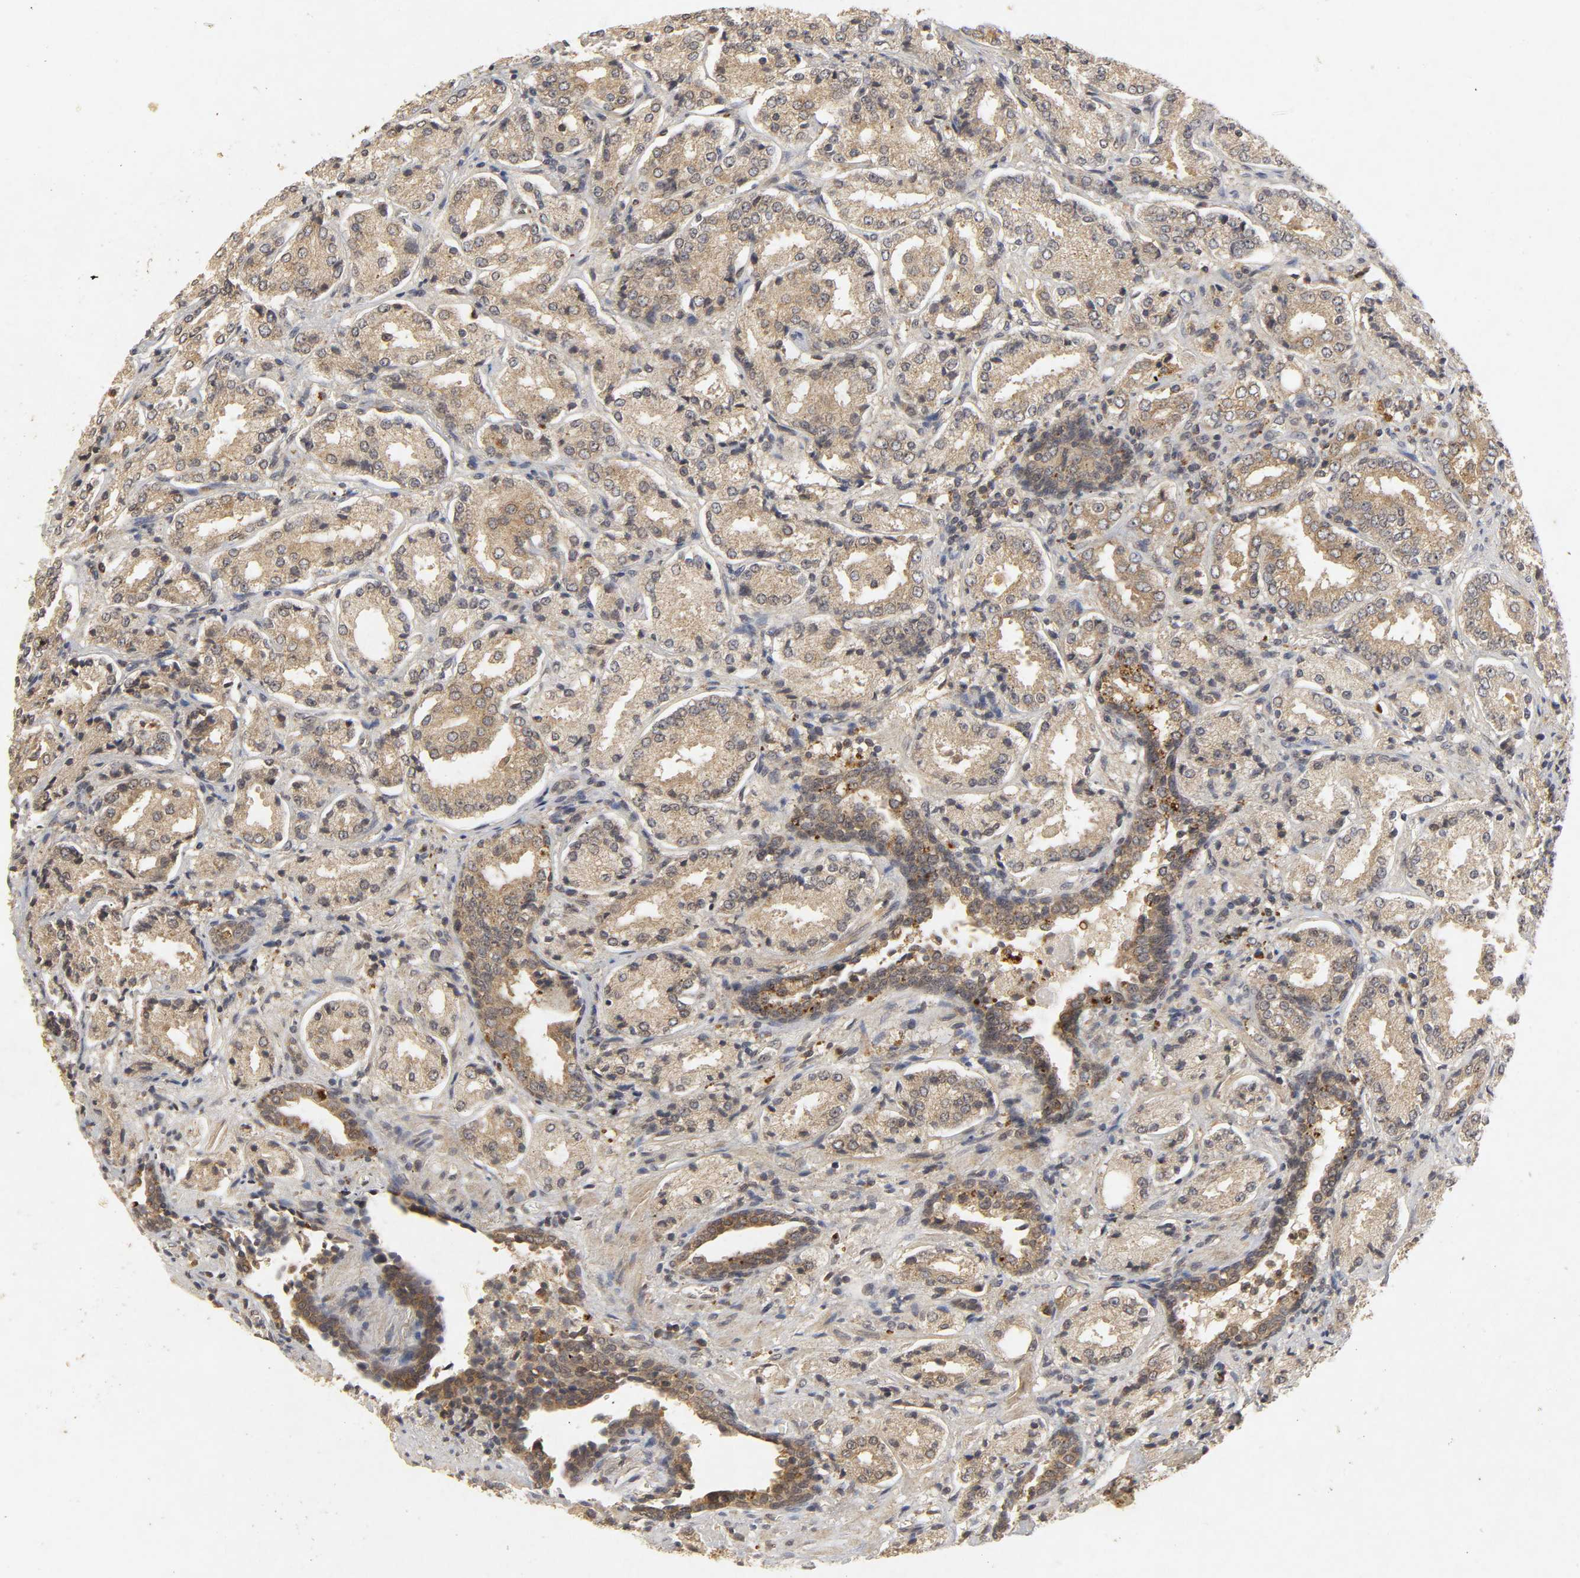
{"staining": {"intensity": "moderate", "quantity": ">75%", "location": "cytoplasmic/membranous"}, "tissue": "prostate cancer", "cell_type": "Tumor cells", "image_type": "cancer", "snomed": [{"axis": "morphology", "description": "Adenocarcinoma, High grade"}, {"axis": "topography", "description": "Prostate"}], "caption": "Human prostate cancer (high-grade adenocarcinoma) stained with a protein marker reveals moderate staining in tumor cells.", "gene": "TRAF6", "patient": {"sex": "male", "age": 58}}